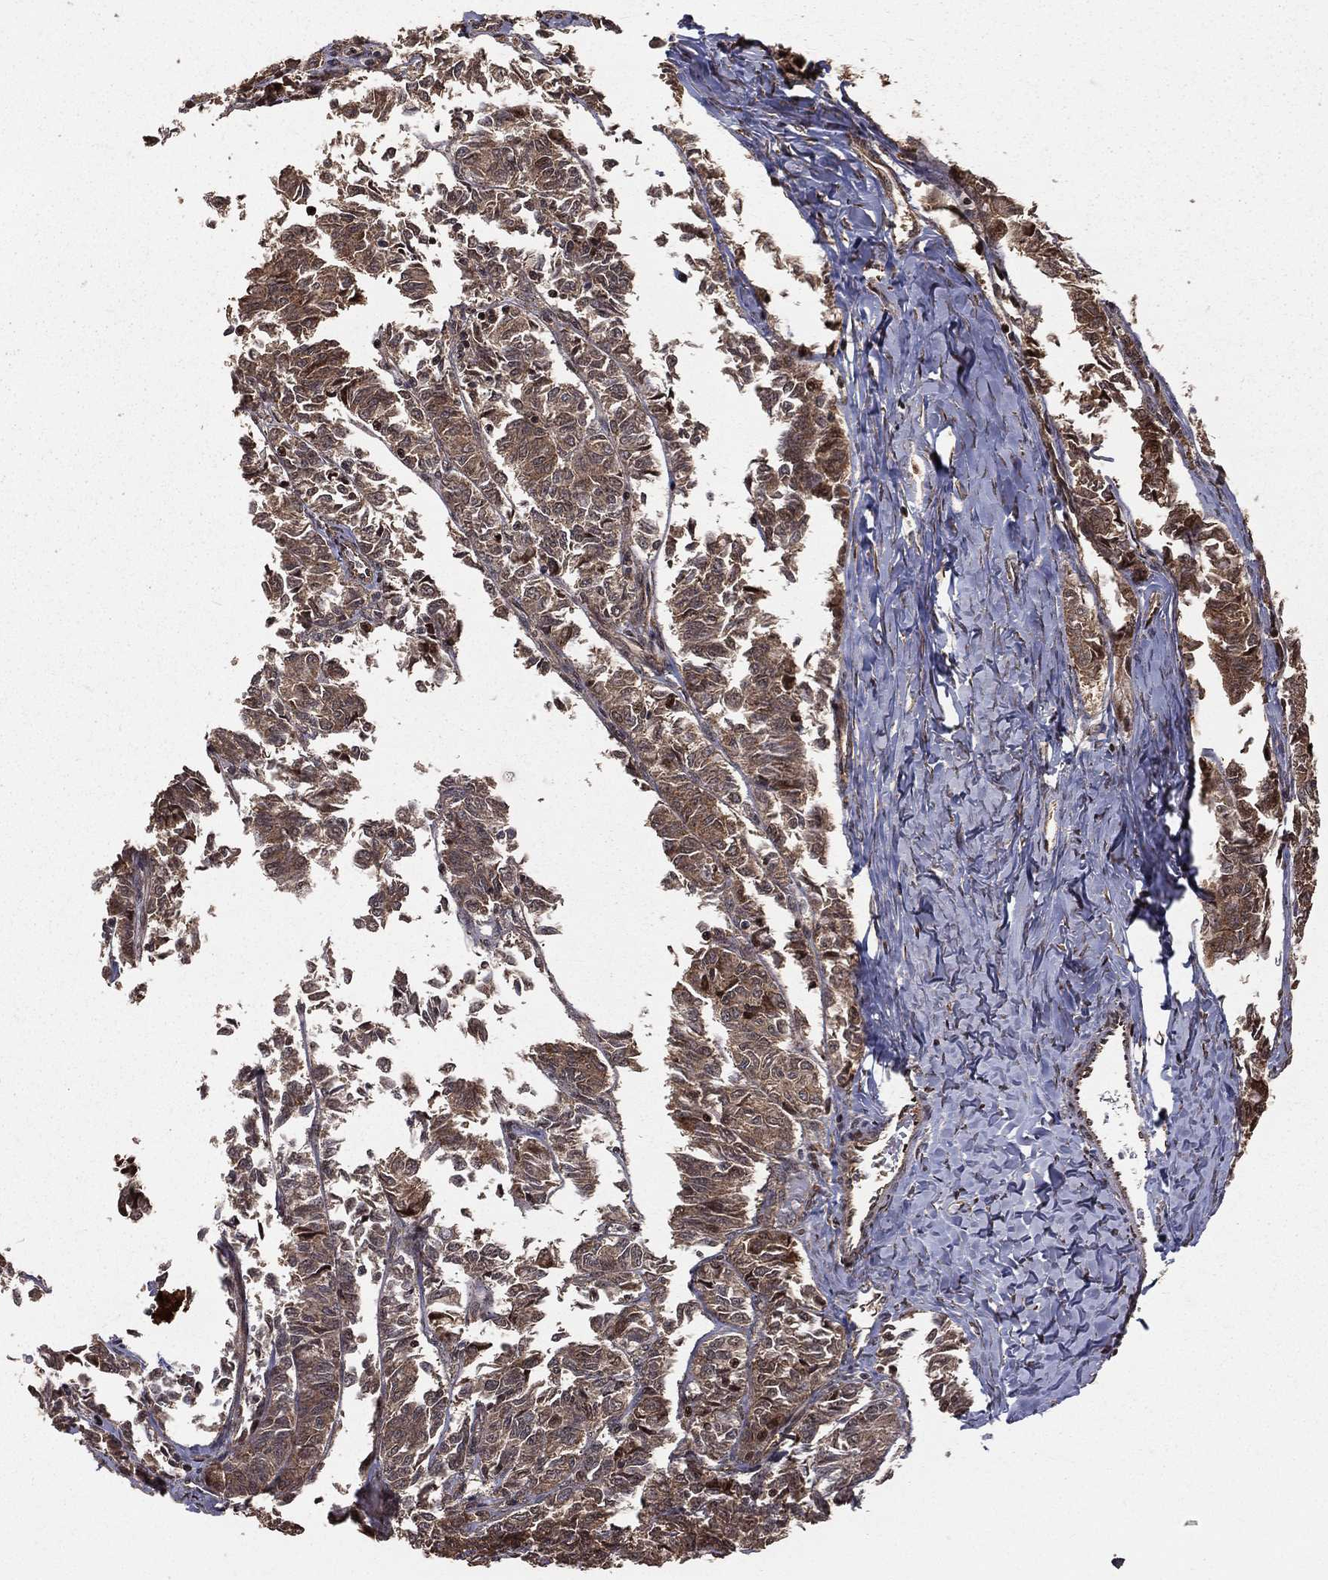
{"staining": {"intensity": "moderate", "quantity": ">75%", "location": "cytoplasmic/membranous"}, "tissue": "ovarian cancer", "cell_type": "Tumor cells", "image_type": "cancer", "snomed": [{"axis": "morphology", "description": "Carcinoma, endometroid"}, {"axis": "topography", "description": "Ovary"}], "caption": "An image of ovarian cancer stained for a protein demonstrates moderate cytoplasmic/membranous brown staining in tumor cells.", "gene": "MAPK1", "patient": {"sex": "female", "age": 80}}